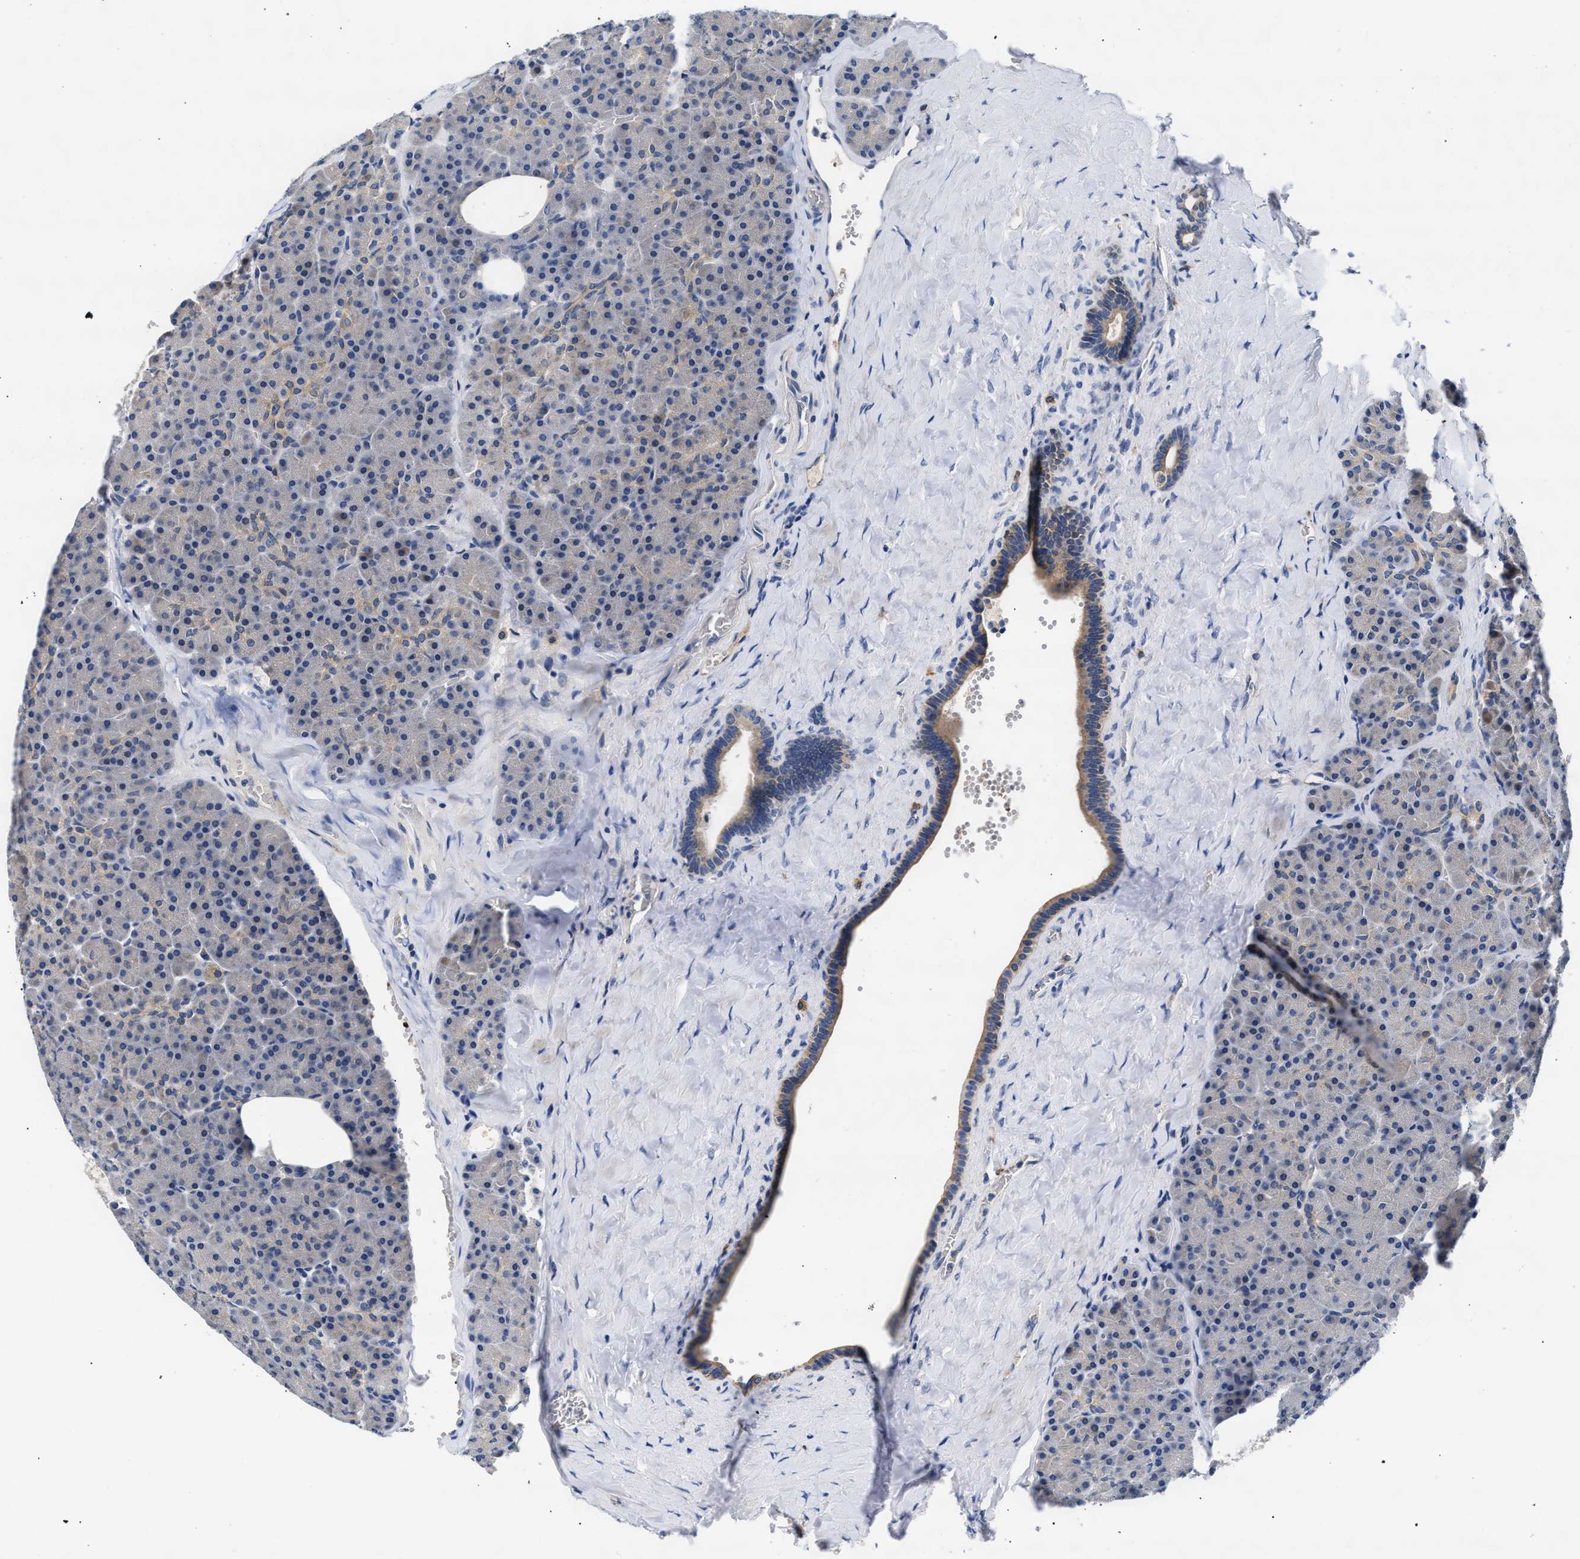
{"staining": {"intensity": "moderate", "quantity": "<25%", "location": "cytoplasmic/membranous"}, "tissue": "pancreas", "cell_type": "Exocrine glandular cells", "image_type": "normal", "snomed": [{"axis": "morphology", "description": "Normal tissue, NOS"}, {"axis": "morphology", "description": "Carcinoid, malignant, NOS"}, {"axis": "topography", "description": "Pancreas"}], "caption": "The photomicrograph reveals immunohistochemical staining of benign pancreas. There is moderate cytoplasmic/membranous positivity is seen in approximately <25% of exocrine glandular cells.", "gene": "RINT1", "patient": {"sex": "female", "age": 35}}